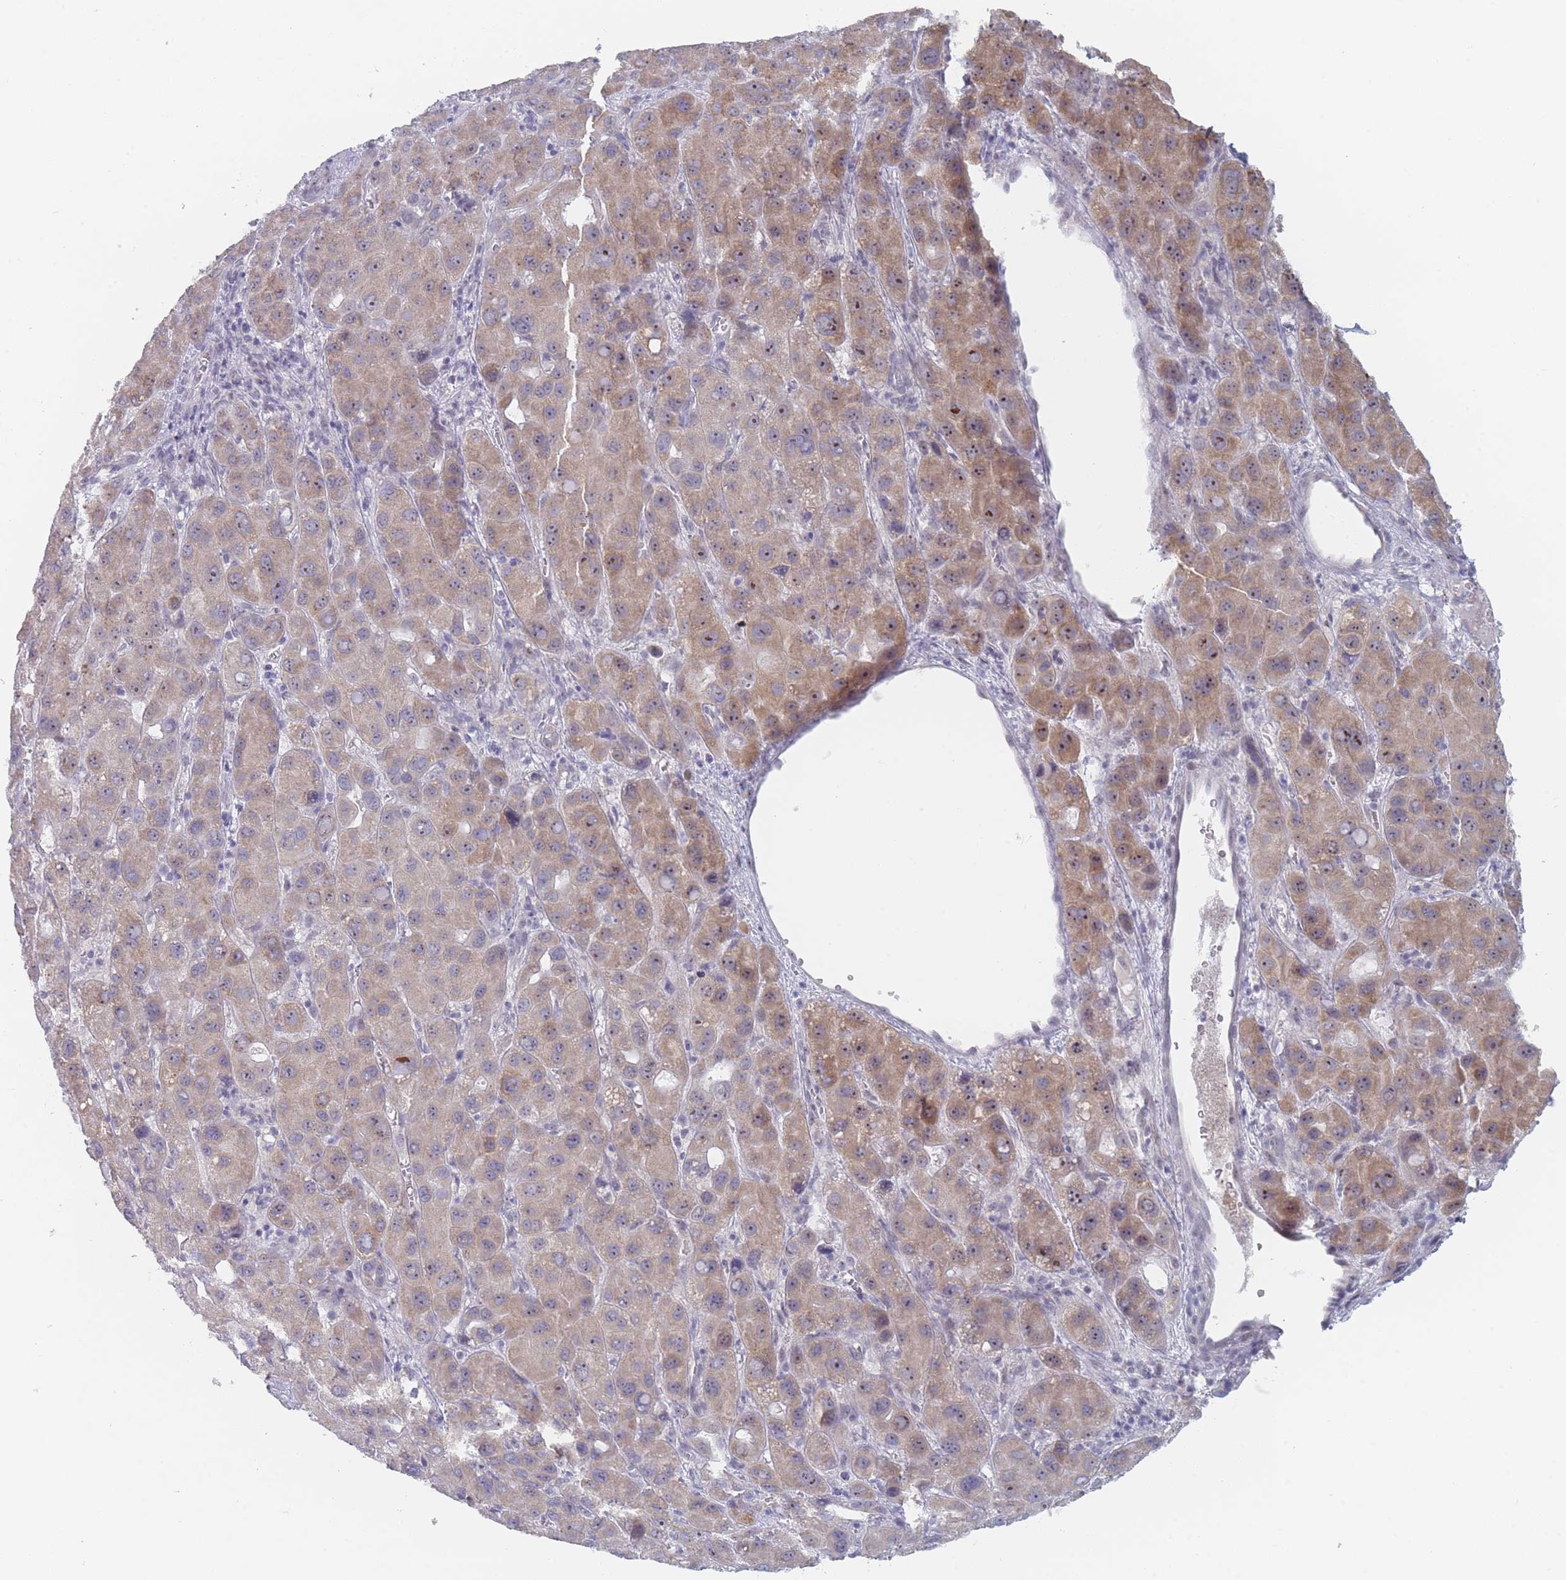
{"staining": {"intensity": "moderate", "quantity": "25%-75%", "location": "cytoplasmic/membranous,nuclear"}, "tissue": "liver cancer", "cell_type": "Tumor cells", "image_type": "cancer", "snomed": [{"axis": "morphology", "description": "Carcinoma, Hepatocellular, NOS"}, {"axis": "topography", "description": "Liver"}], "caption": "Liver cancer tissue demonstrates moderate cytoplasmic/membranous and nuclear positivity in about 25%-75% of tumor cells", "gene": "RNF8", "patient": {"sex": "male", "age": 55}}